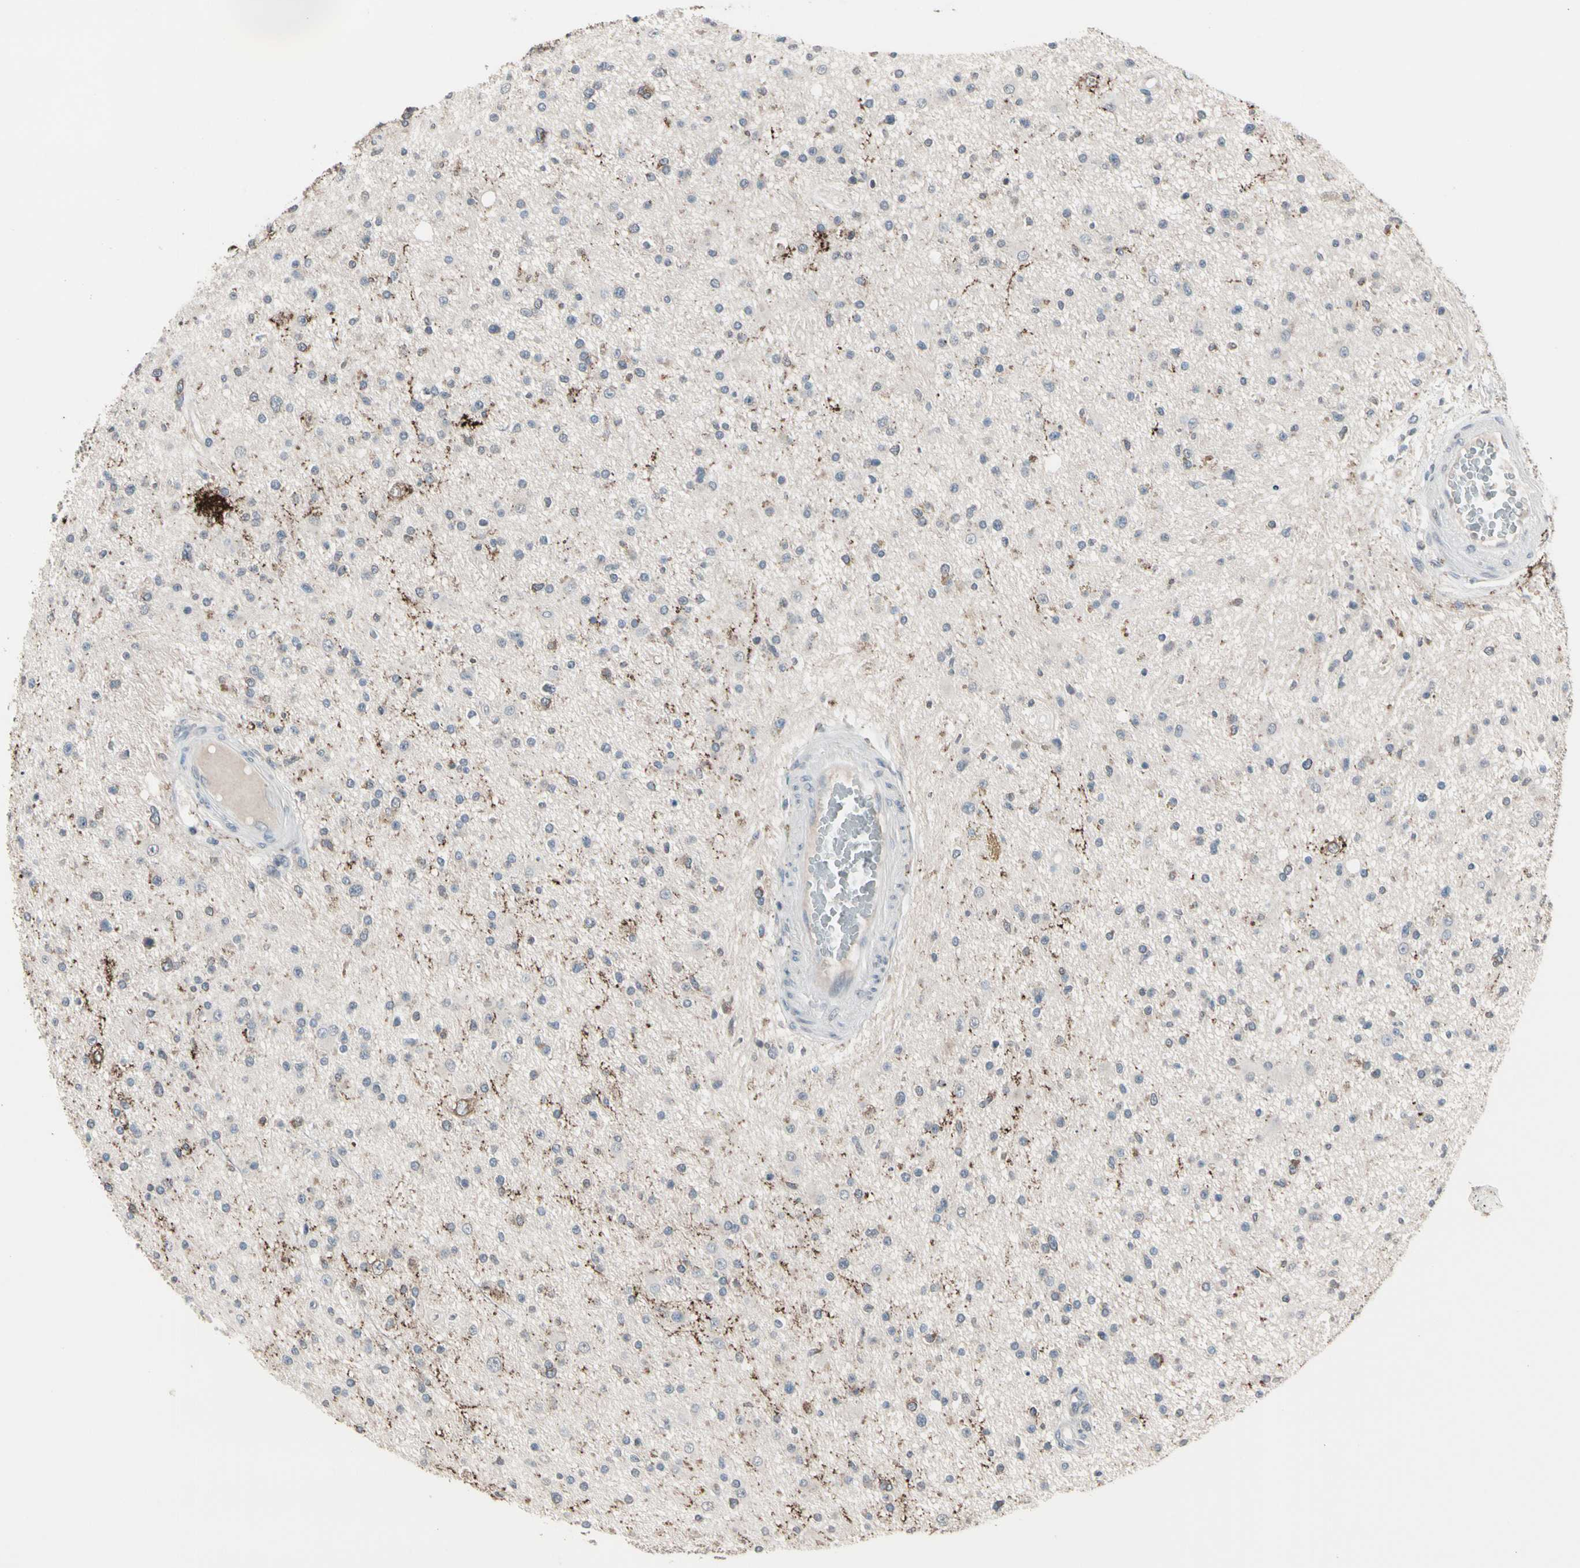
{"staining": {"intensity": "negative", "quantity": "none", "location": "none"}, "tissue": "glioma", "cell_type": "Tumor cells", "image_type": "cancer", "snomed": [{"axis": "morphology", "description": "Glioma, malignant, High grade"}, {"axis": "topography", "description": "Brain"}], "caption": "This is an immunohistochemistry photomicrograph of malignant high-grade glioma. There is no staining in tumor cells.", "gene": "SV2A", "patient": {"sex": "male", "age": 33}}